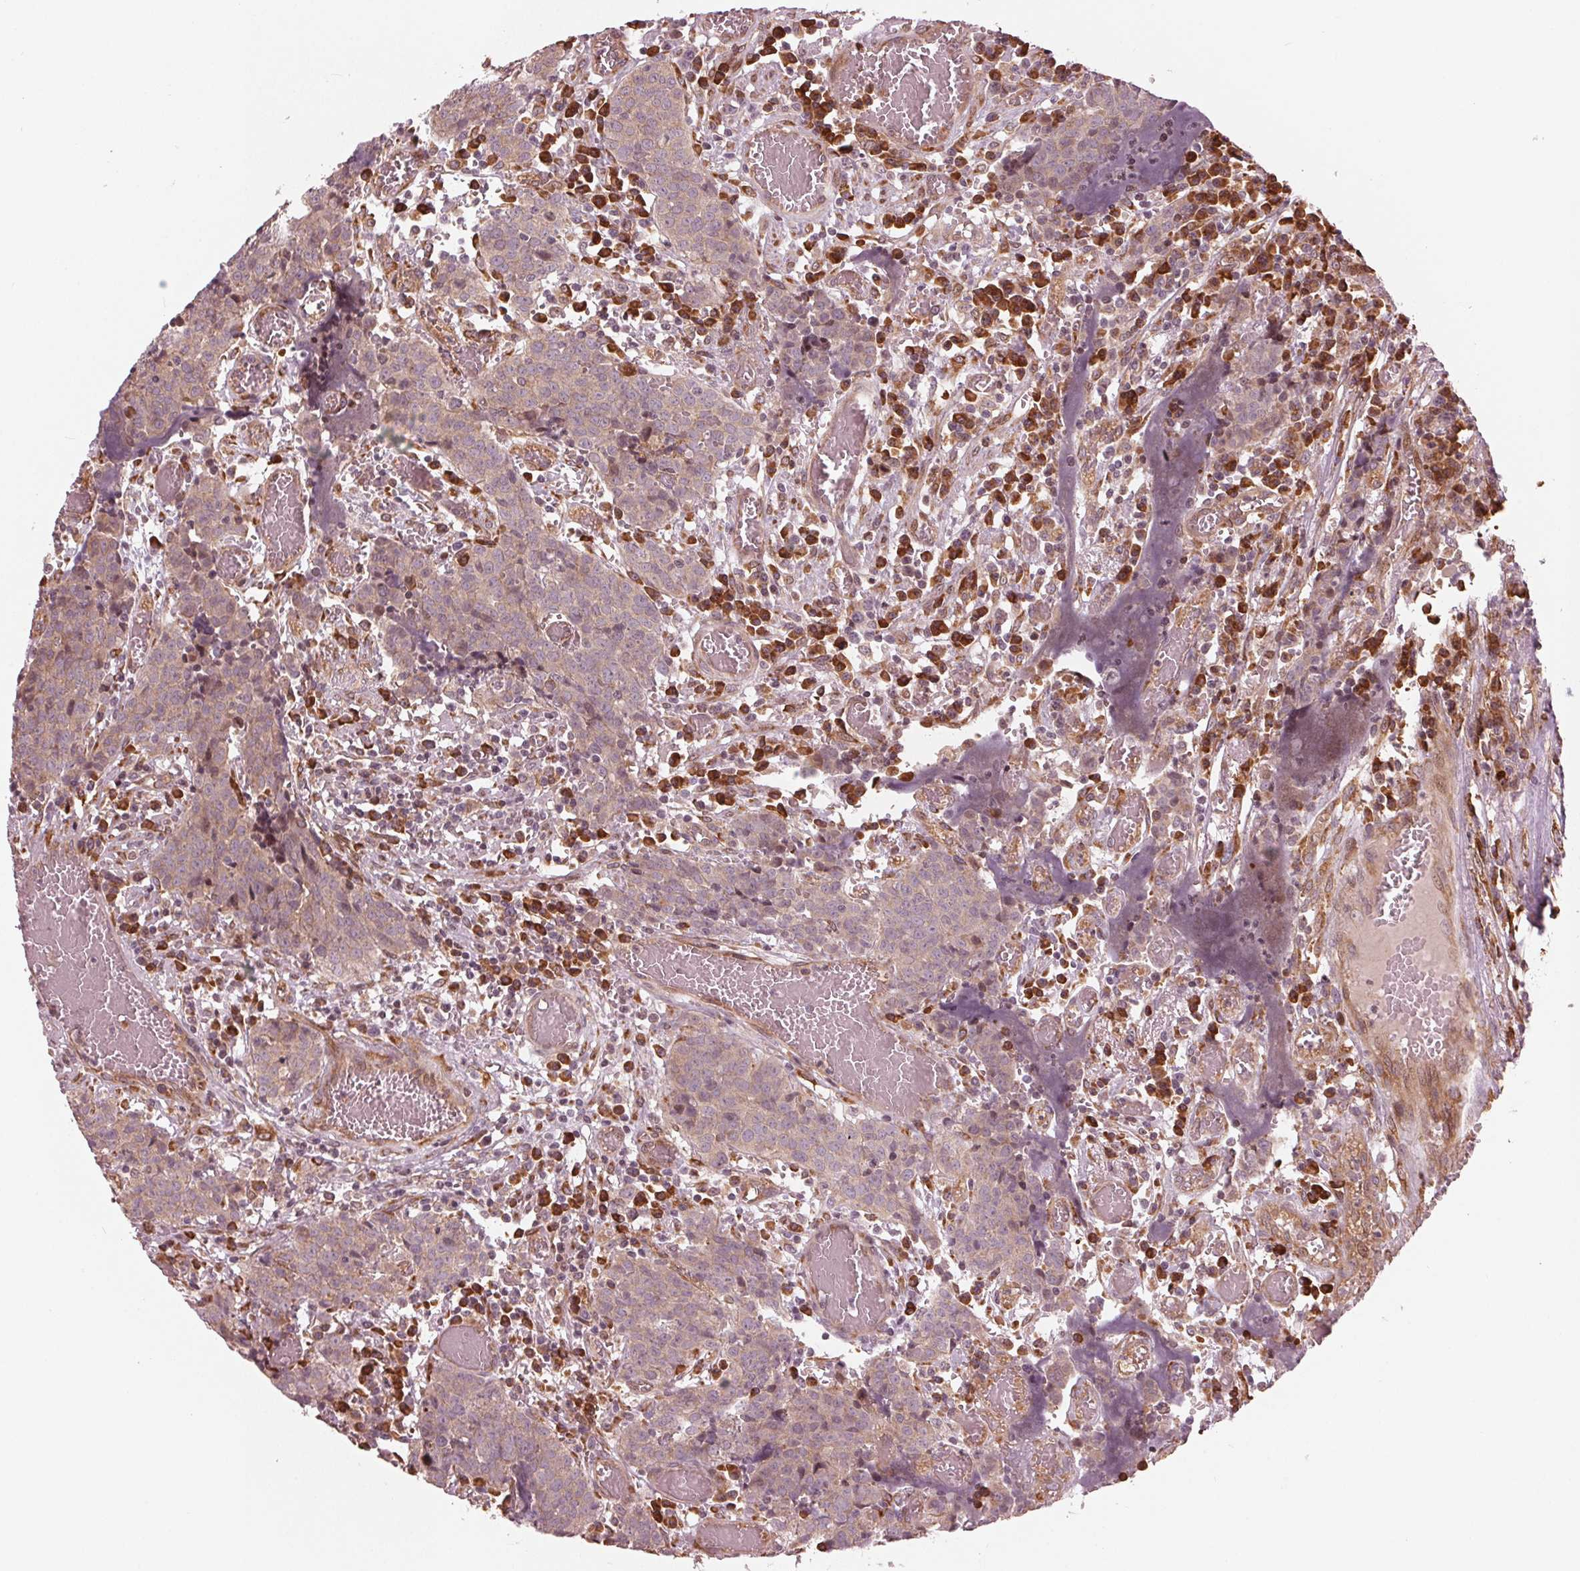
{"staining": {"intensity": "weak", "quantity": ">75%", "location": "cytoplasmic/membranous"}, "tissue": "prostate cancer", "cell_type": "Tumor cells", "image_type": "cancer", "snomed": [{"axis": "morphology", "description": "Adenocarcinoma, High grade"}, {"axis": "topography", "description": "Prostate and seminal vesicle, NOS"}], "caption": "Immunohistochemical staining of human high-grade adenocarcinoma (prostate) shows low levels of weak cytoplasmic/membranous protein staining in about >75% of tumor cells.", "gene": "CMIP", "patient": {"sex": "male", "age": 60}}